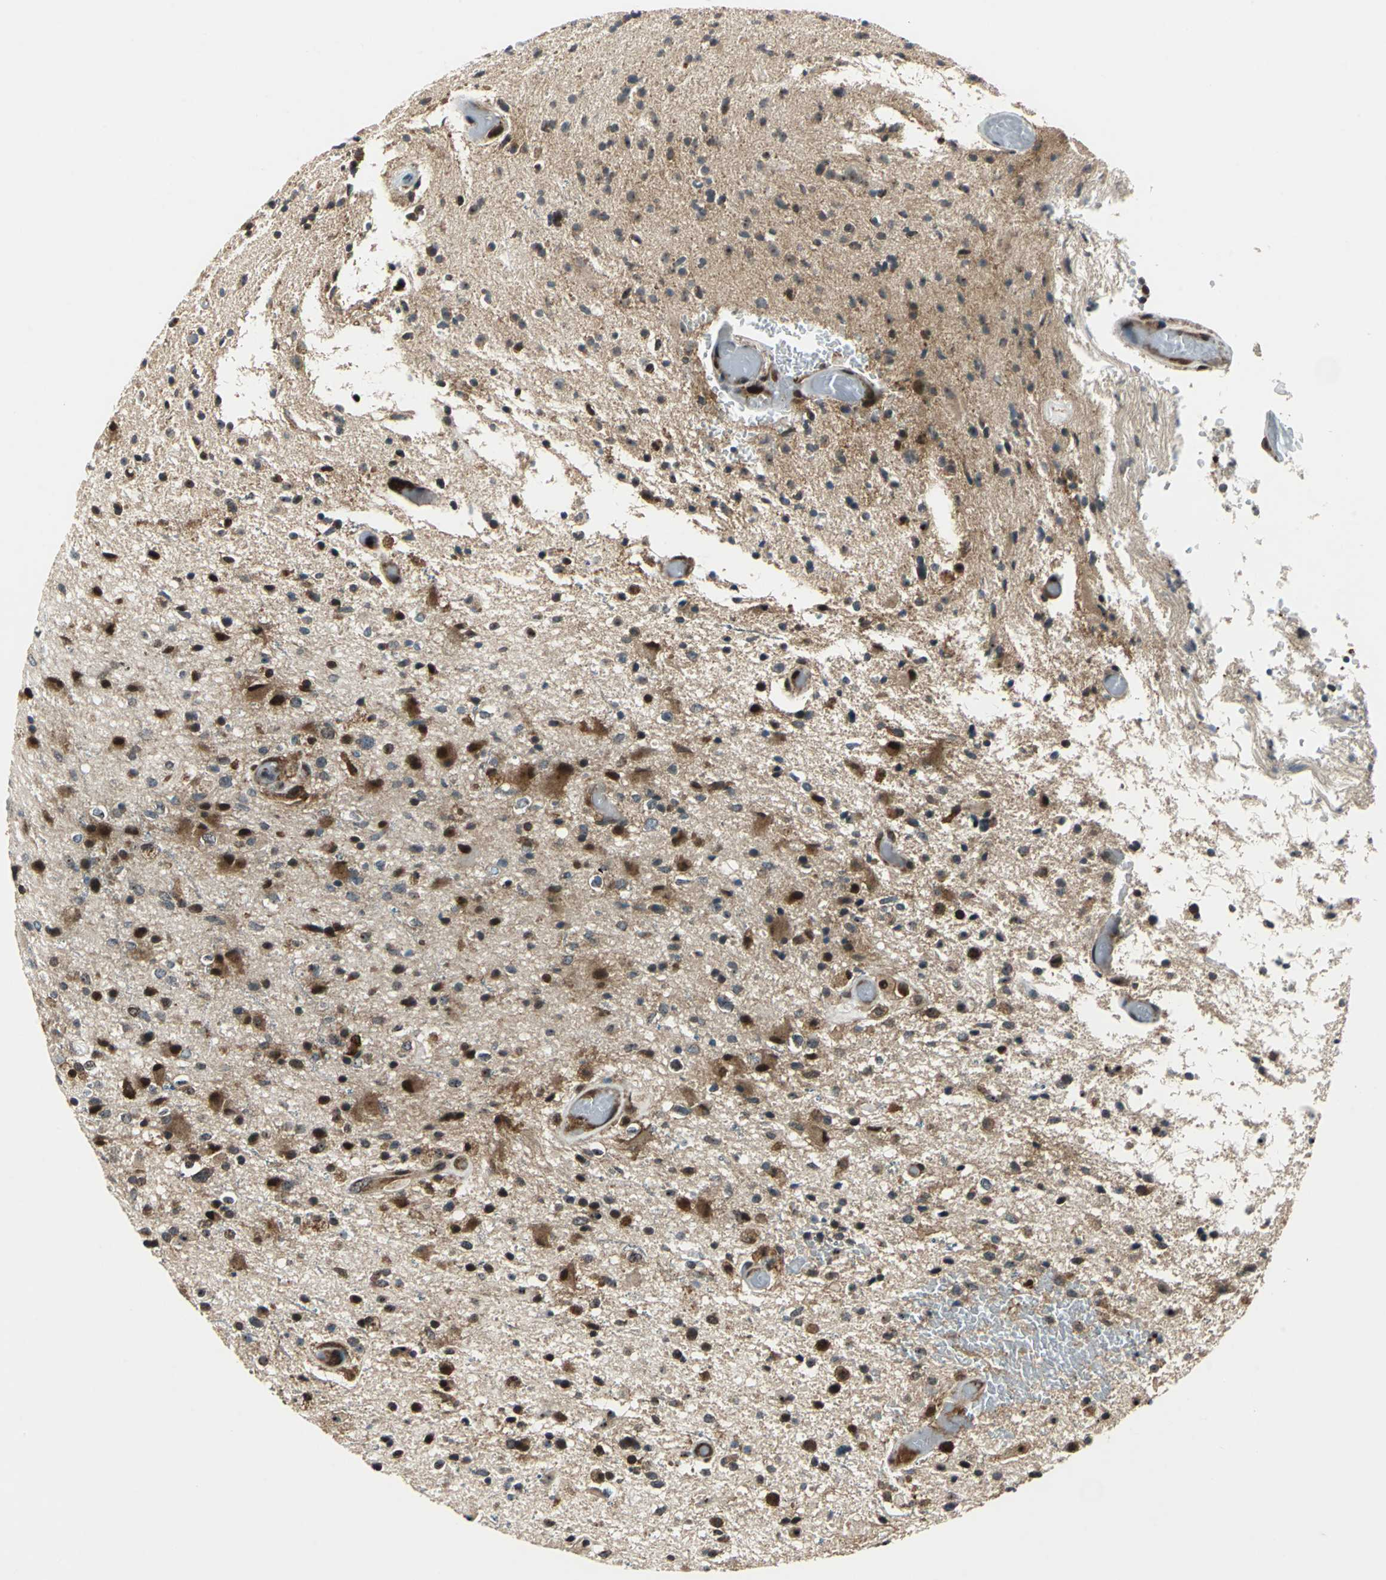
{"staining": {"intensity": "moderate", "quantity": "25%-75%", "location": "cytoplasmic/membranous,nuclear"}, "tissue": "glioma", "cell_type": "Tumor cells", "image_type": "cancer", "snomed": [{"axis": "morphology", "description": "Glioma, malignant, High grade"}, {"axis": "topography", "description": "Brain"}], "caption": "The micrograph shows immunohistochemical staining of glioma. There is moderate cytoplasmic/membranous and nuclear expression is appreciated in approximately 25%-75% of tumor cells.", "gene": "AATF", "patient": {"sex": "male", "age": 33}}